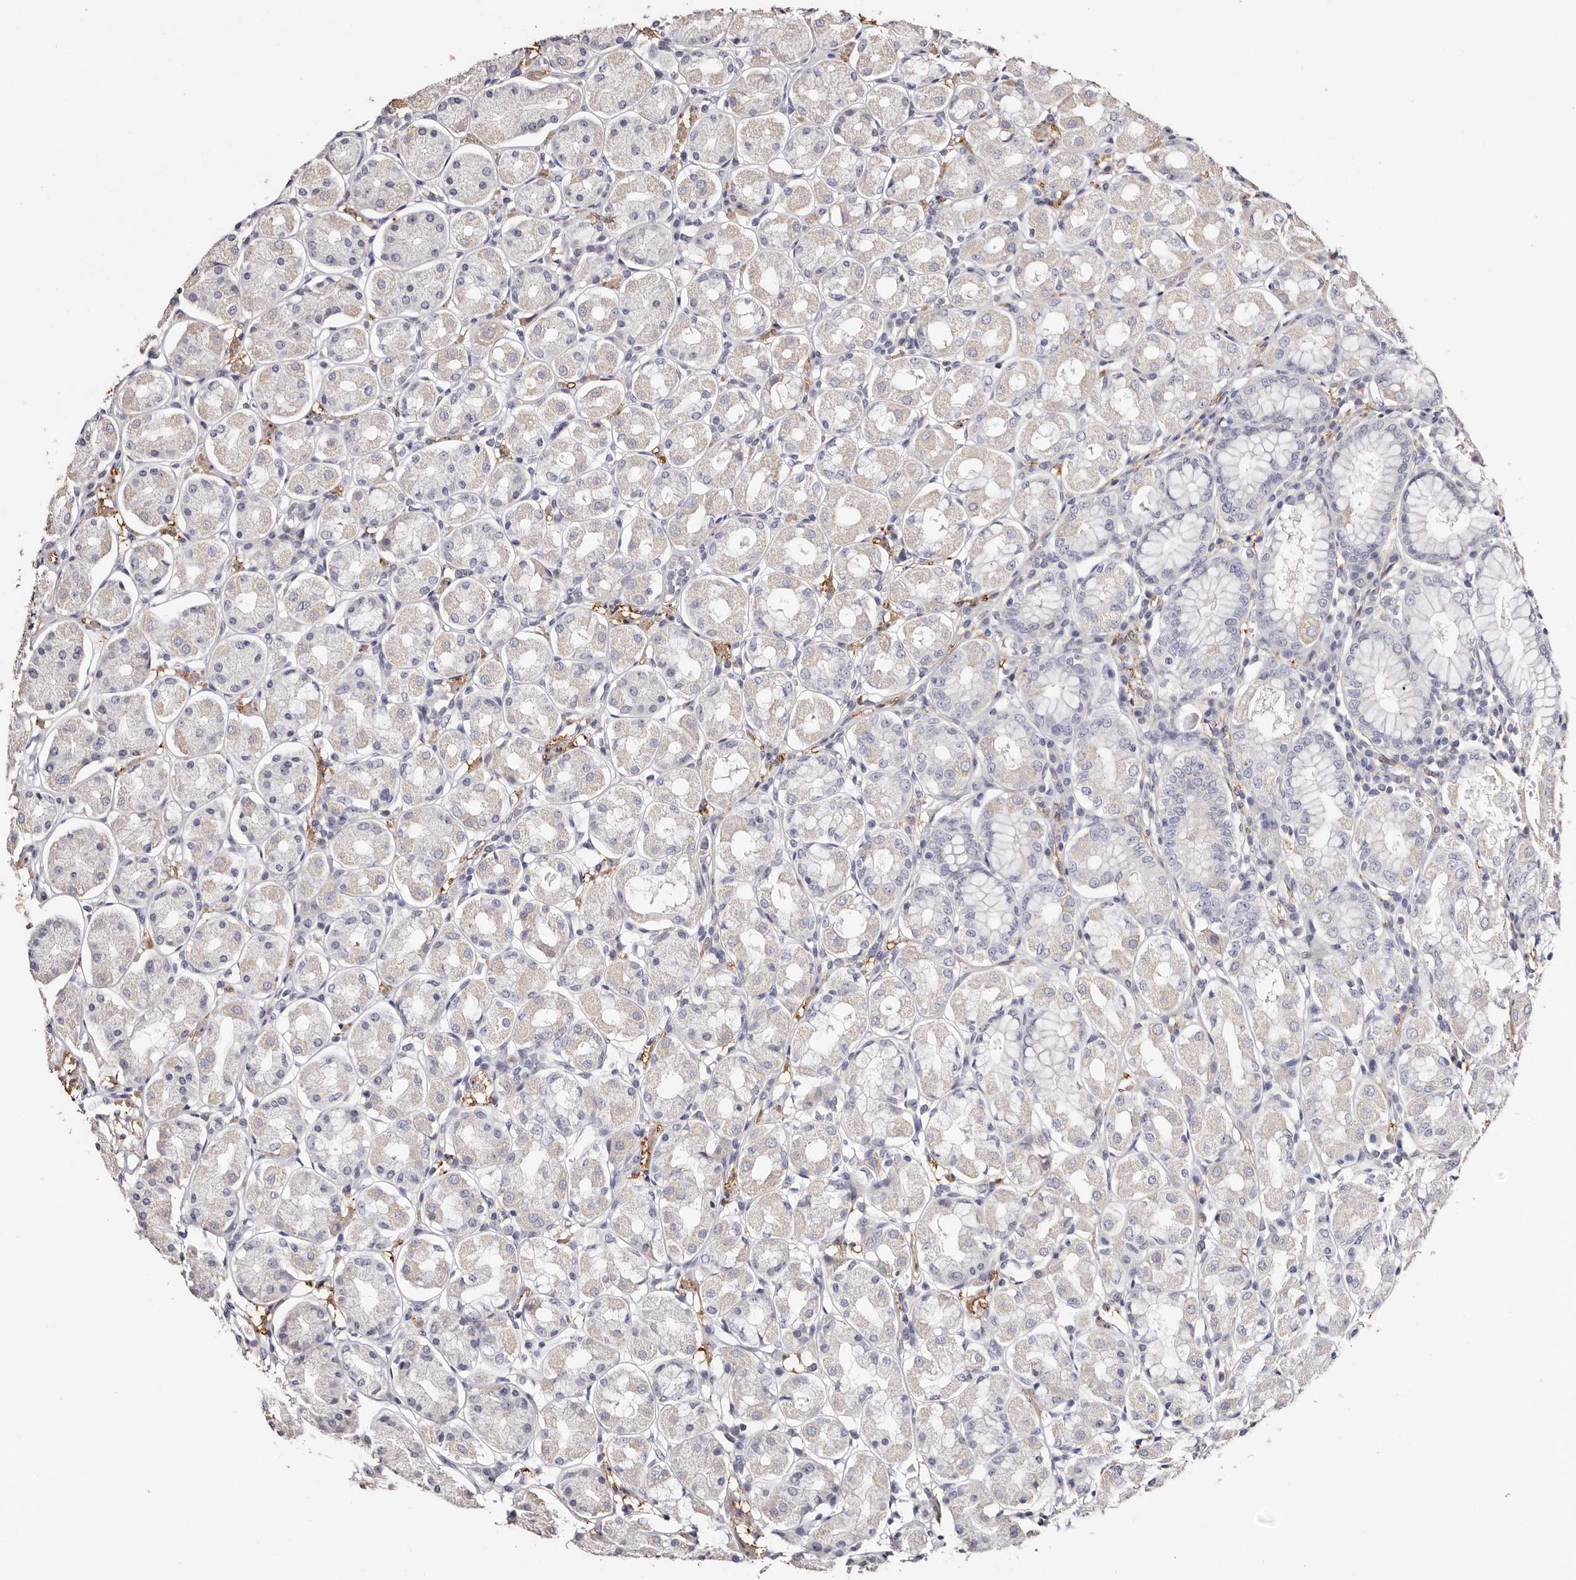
{"staining": {"intensity": "weak", "quantity": "<25%", "location": "cytoplasmic/membranous"}, "tissue": "stomach", "cell_type": "Glandular cells", "image_type": "normal", "snomed": [{"axis": "morphology", "description": "Normal tissue, NOS"}, {"axis": "topography", "description": "Stomach"}, {"axis": "topography", "description": "Stomach, lower"}], "caption": "Immunohistochemical staining of benign stomach shows no significant positivity in glandular cells.", "gene": "TGM2", "patient": {"sex": "female", "age": 56}}